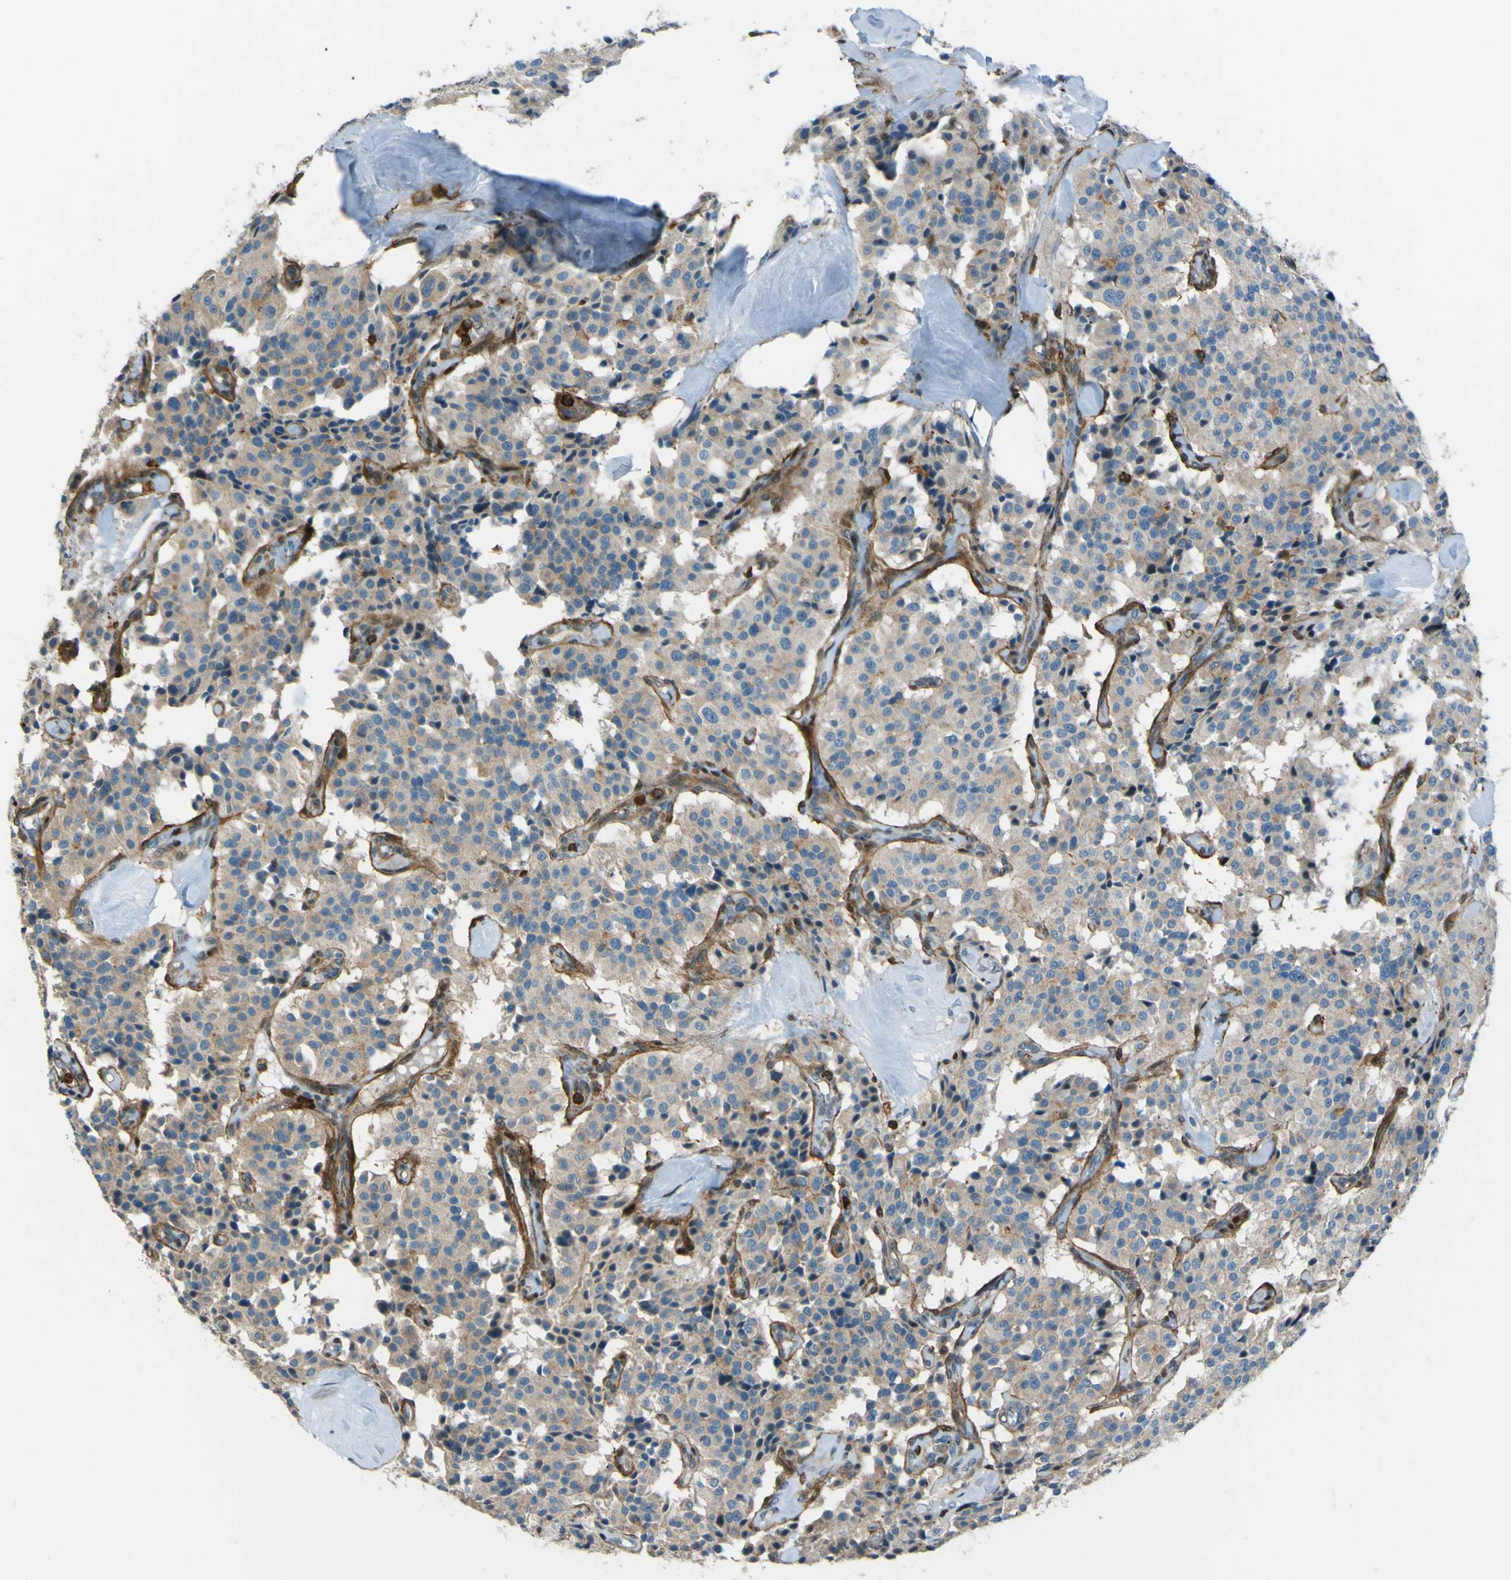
{"staining": {"intensity": "weak", "quantity": ">75%", "location": "cytoplasmic/membranous"}, "tissue": "carcinoid", "cell_type": "Tumor cells", "image_type": "cancer", "snomed": [{"axis": "morphology", "description": "Carcinoid, malignant, NOS"}, {"axis": "topography", "description": "Lung"}], "caption": "IHC (DAB) staining of malignant carcinoid reveals weak cytoplasmic/membranous protein expression in approximately >75% of tumor cells.", "gene": "PCDHB5", "patient": {"sex": "male", "age": 30}}